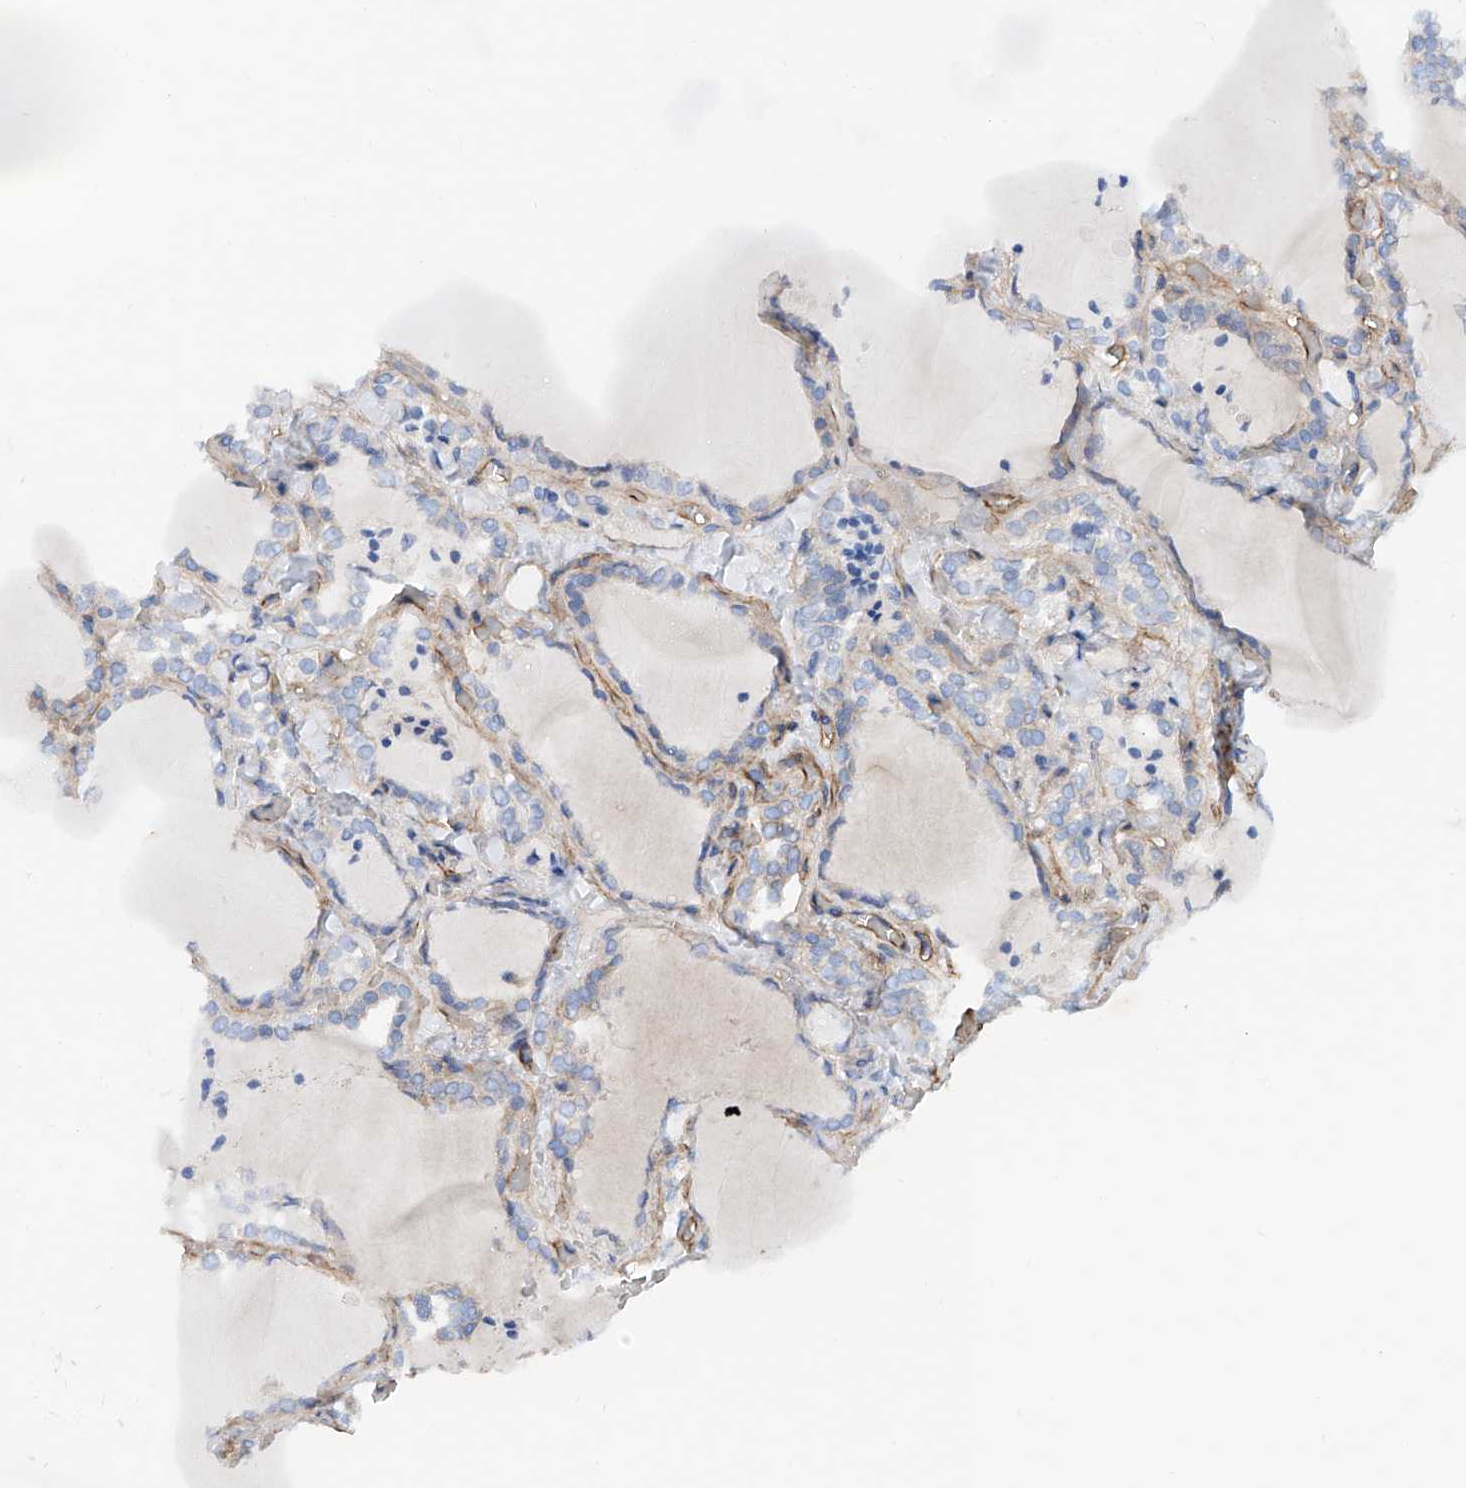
{"staining": {"intensity": "negative", "quantity": "none", "location": "none"}, "tissue": "thyroid gland", "cell_type": "Glandular cells", "image_type": "normal", "snomed": [{"axis": "morphology", "description": "Normal tissue, NOS"}, {"axis": "topography", "description": "Thyroid gland"}], "caption": "Histopathology image shows no protein staining in glandular cells of benign thyroid gland.", "gene": "LCA5", "patient": {"sex": "female", "age": 22}}